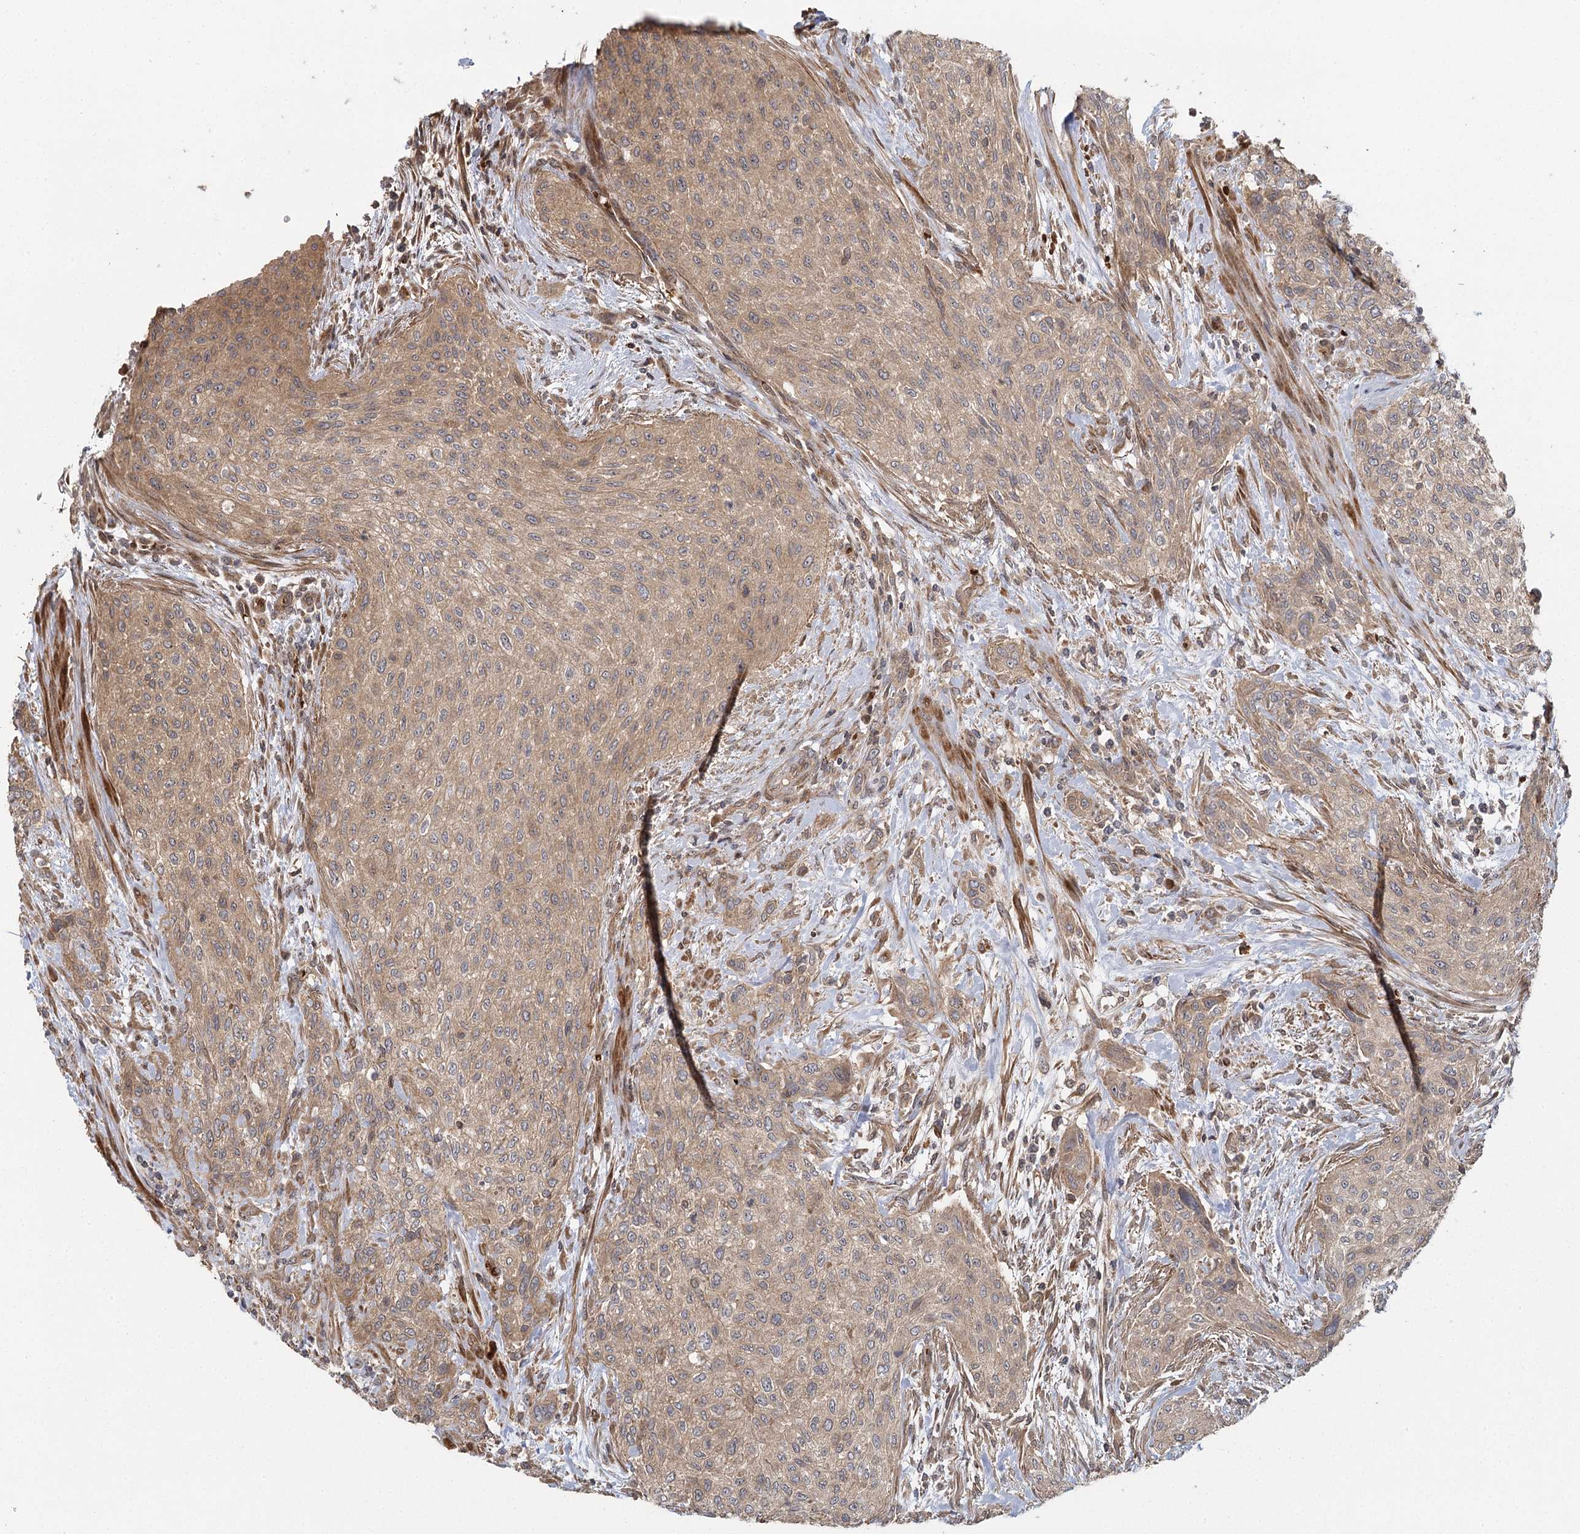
{"staining": {"intensity": "weak", "quantity": ">75%", "location": "cytoplasmic/membranous"}, "tissue": "urothelial cancer", "cell_type": "Tumor cells", "image_type": "cancer", "snomed": [{"axis": "morphology", "description": "Normal tissue, NOS"}, {"axis": "morphology", "description": "Urothelial carcinoma, NOS"}, {"axis": "topography", "description": "Urinary bladder"}, {"axis": "topography", "description": "Peripheral nerve tissue"}], "caption": "A high-resolution histopathology image shows IHC staining of urothelial cancer, which exhibits weak cytoplasmic/membranous positivity in approximately >75% of tumor cells. The protein of interest is shown in brown color, while the nuclei are stained blue.", "gene": "RAPGEF6", "patient": {"sex": "male", "age": 35}}